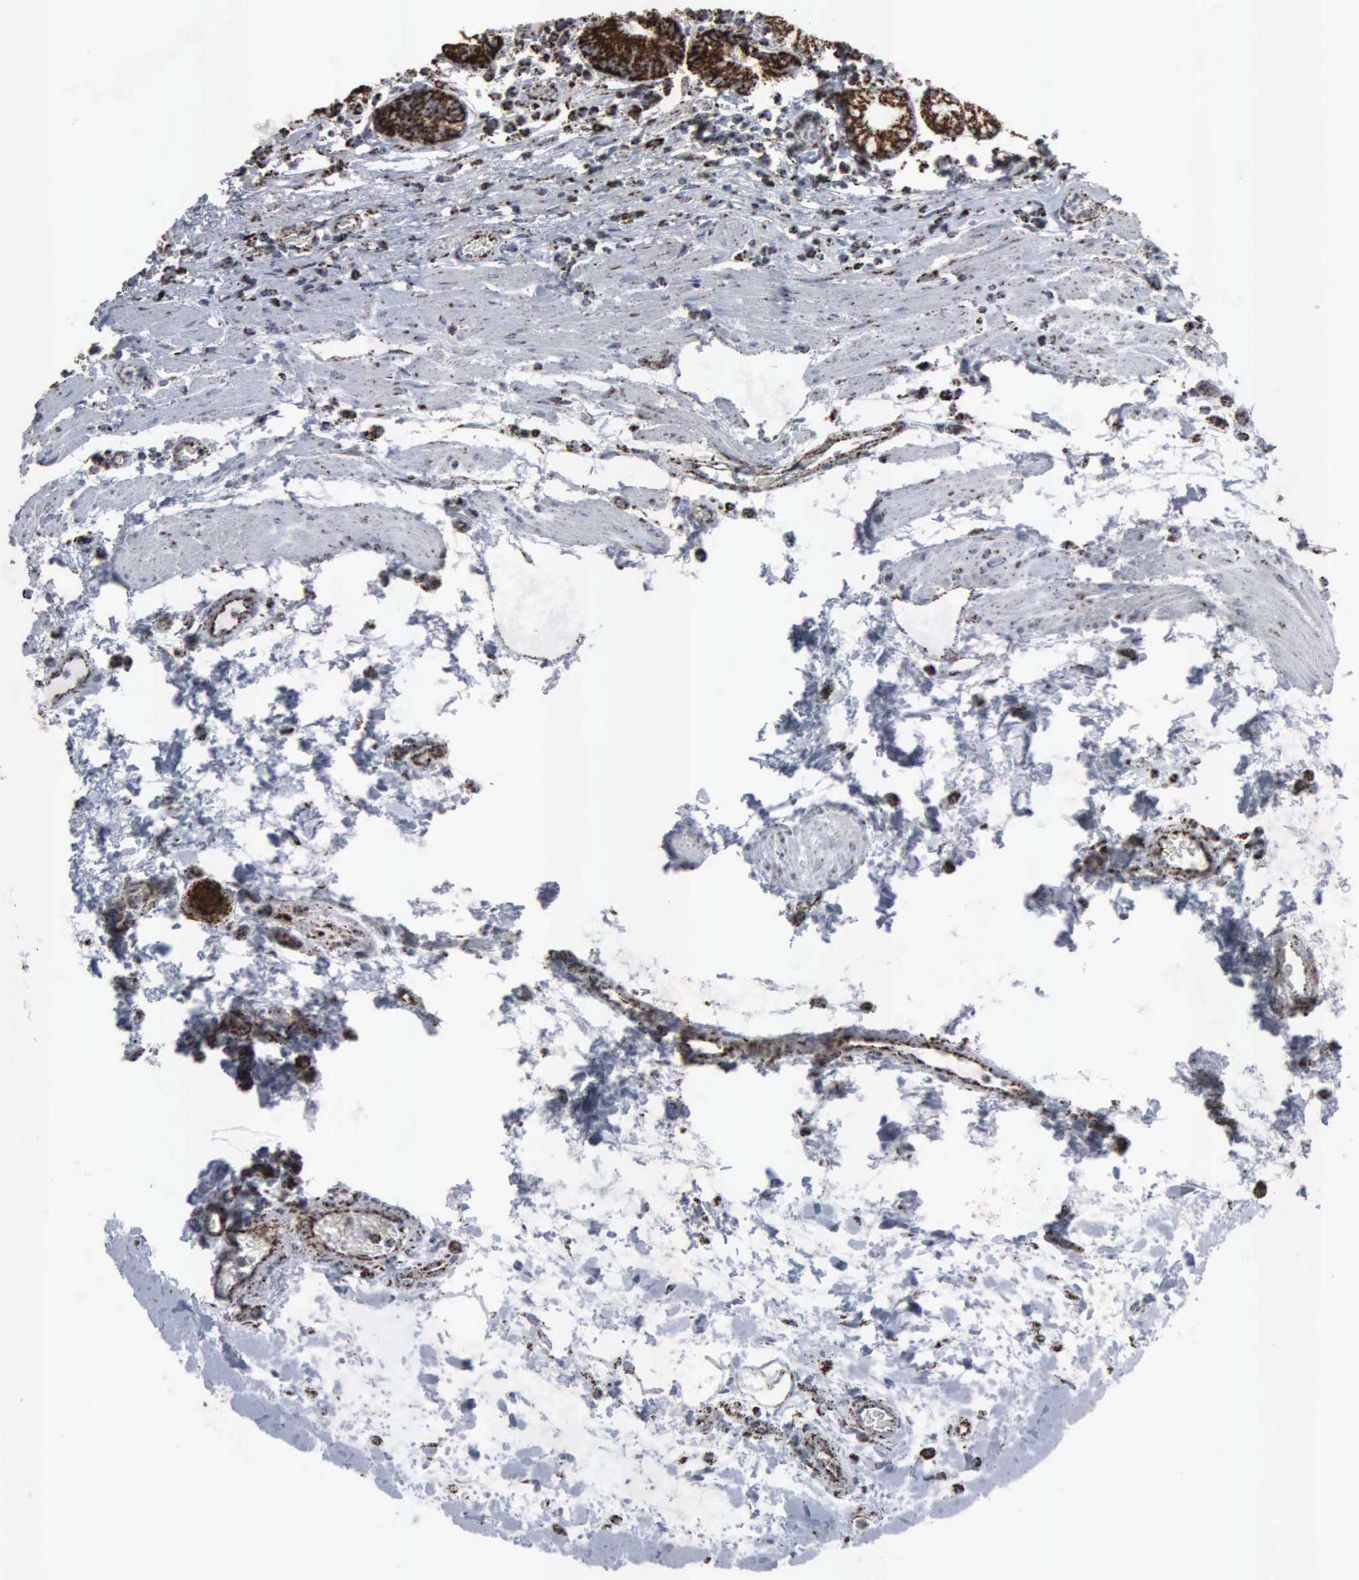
{"staining": {"intensity": "strong", "quantity": ">75%", "location": "cytoplasmic/membranous"}, "tissue": "stomach", "cell_type": "Glandular cells", "image_type": "normal", "snomed": [{"axis": "morphology", "description": "Normal tissue, NOS"}, {"axis": "topography", "description": "Stomach, lower"}], "caption": "The photomicrograph demonstrates staining of normal stomach, revealing strong cytoplasmic/membranous protein positivity (brown color) within glandular cells. (brown staining indicates protein expression, while blue staining denotes nuclei).", "gene": "HSPA9", "patient": {"sex": "male", "age": 58}}